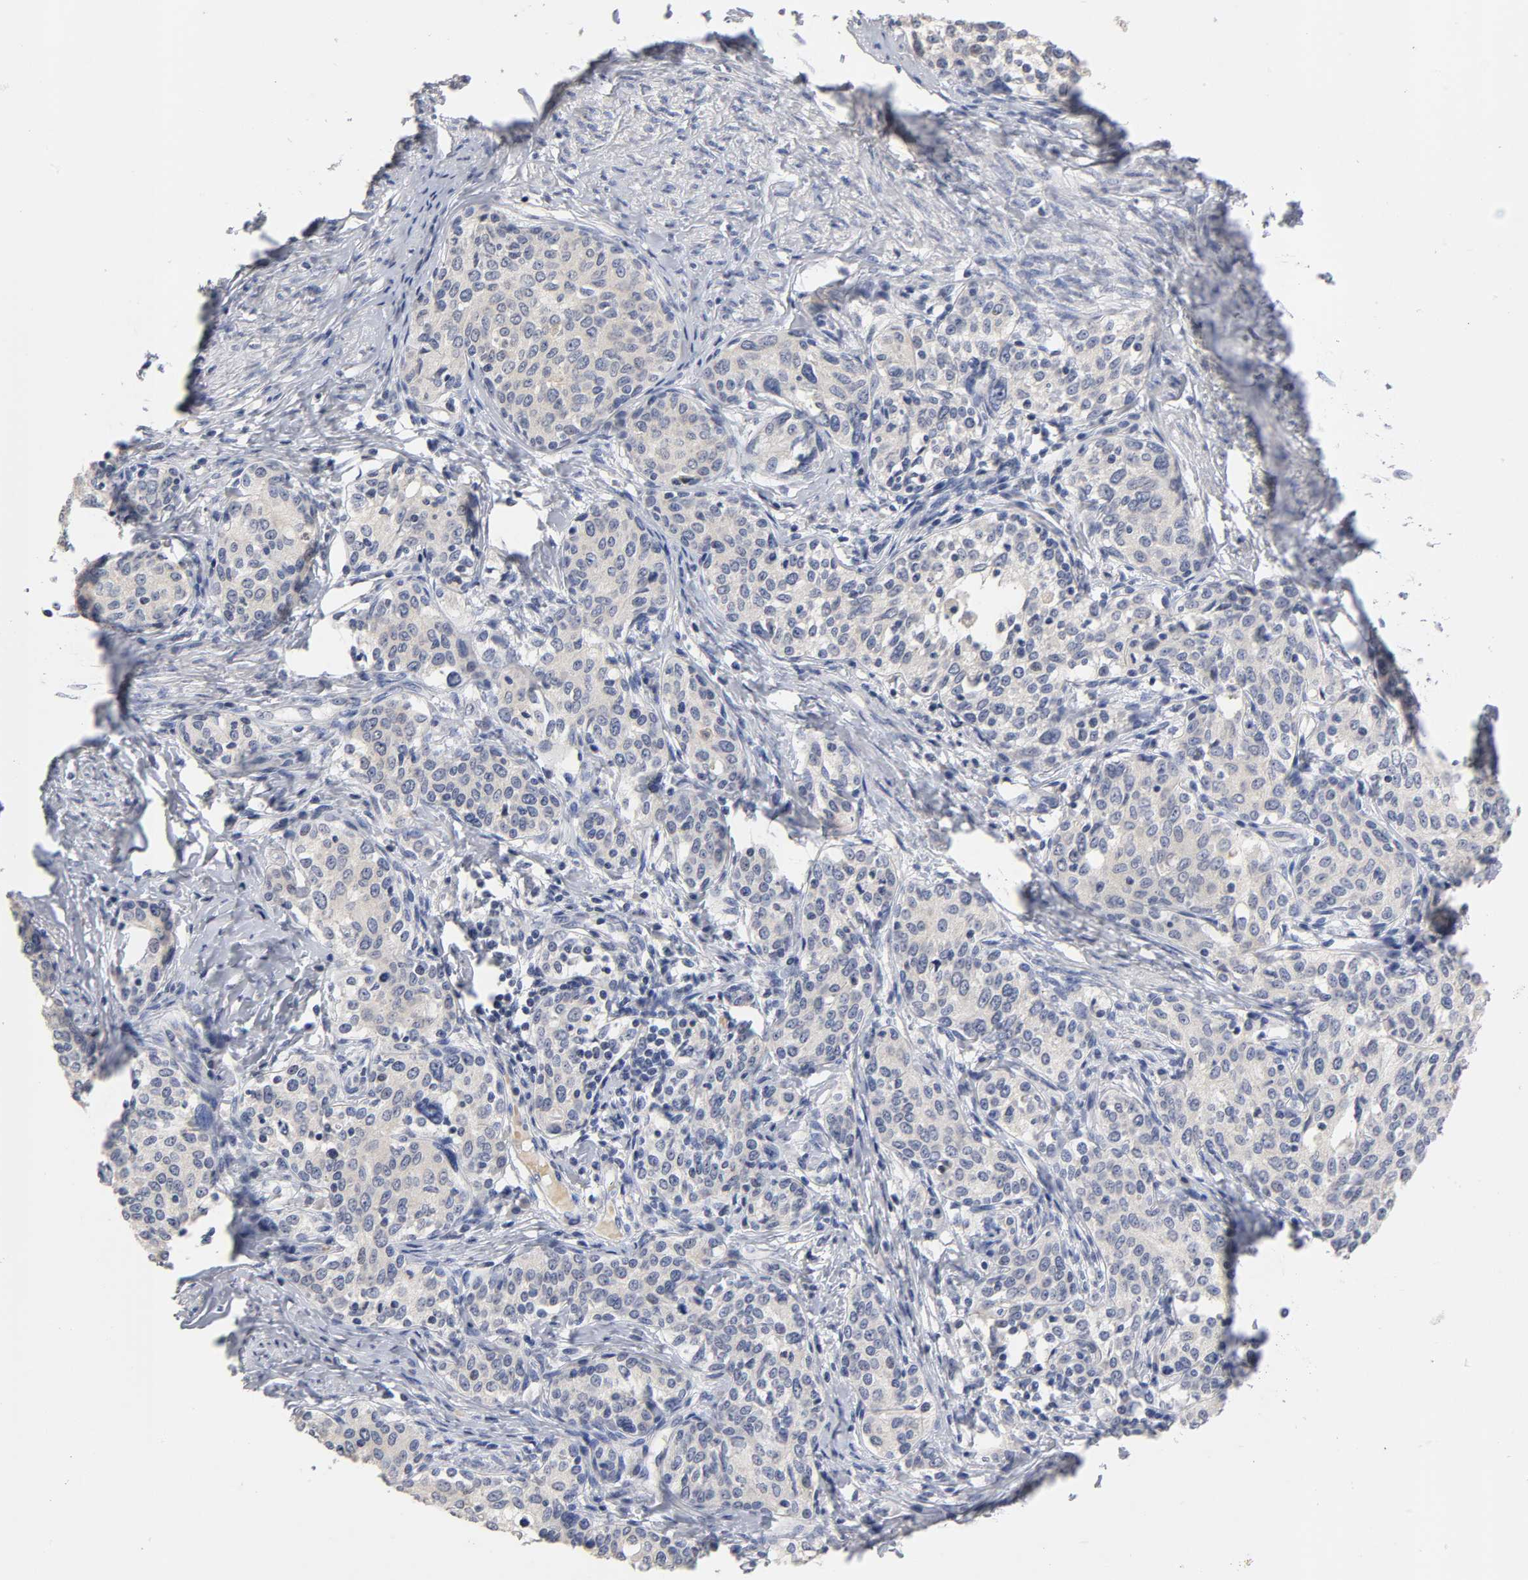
{"staining": {"intensity": "negative", "quantity": "none", "location": "none"}, "tissue": "cervical cancer", "cell_type": "Tumor cells", "image_type": "cancer", "snomed": [{"axis": "morphology", "description": "Squamous cell carcinoma, NOS"}, {"axis": "morphology", "description": "Adenocarcinoma, NOS"}, {"axis": "topography", "description": "Cervix"}], "caption": "This histopathology image is of adenocarcinoma (cervical) stained with IHC to label a protein in brown with the nuclei are counter-stained blue. There is no staining in tumor cells.", "gene": "OVOL1", "patient": {"sex": "female", "age": 52}}